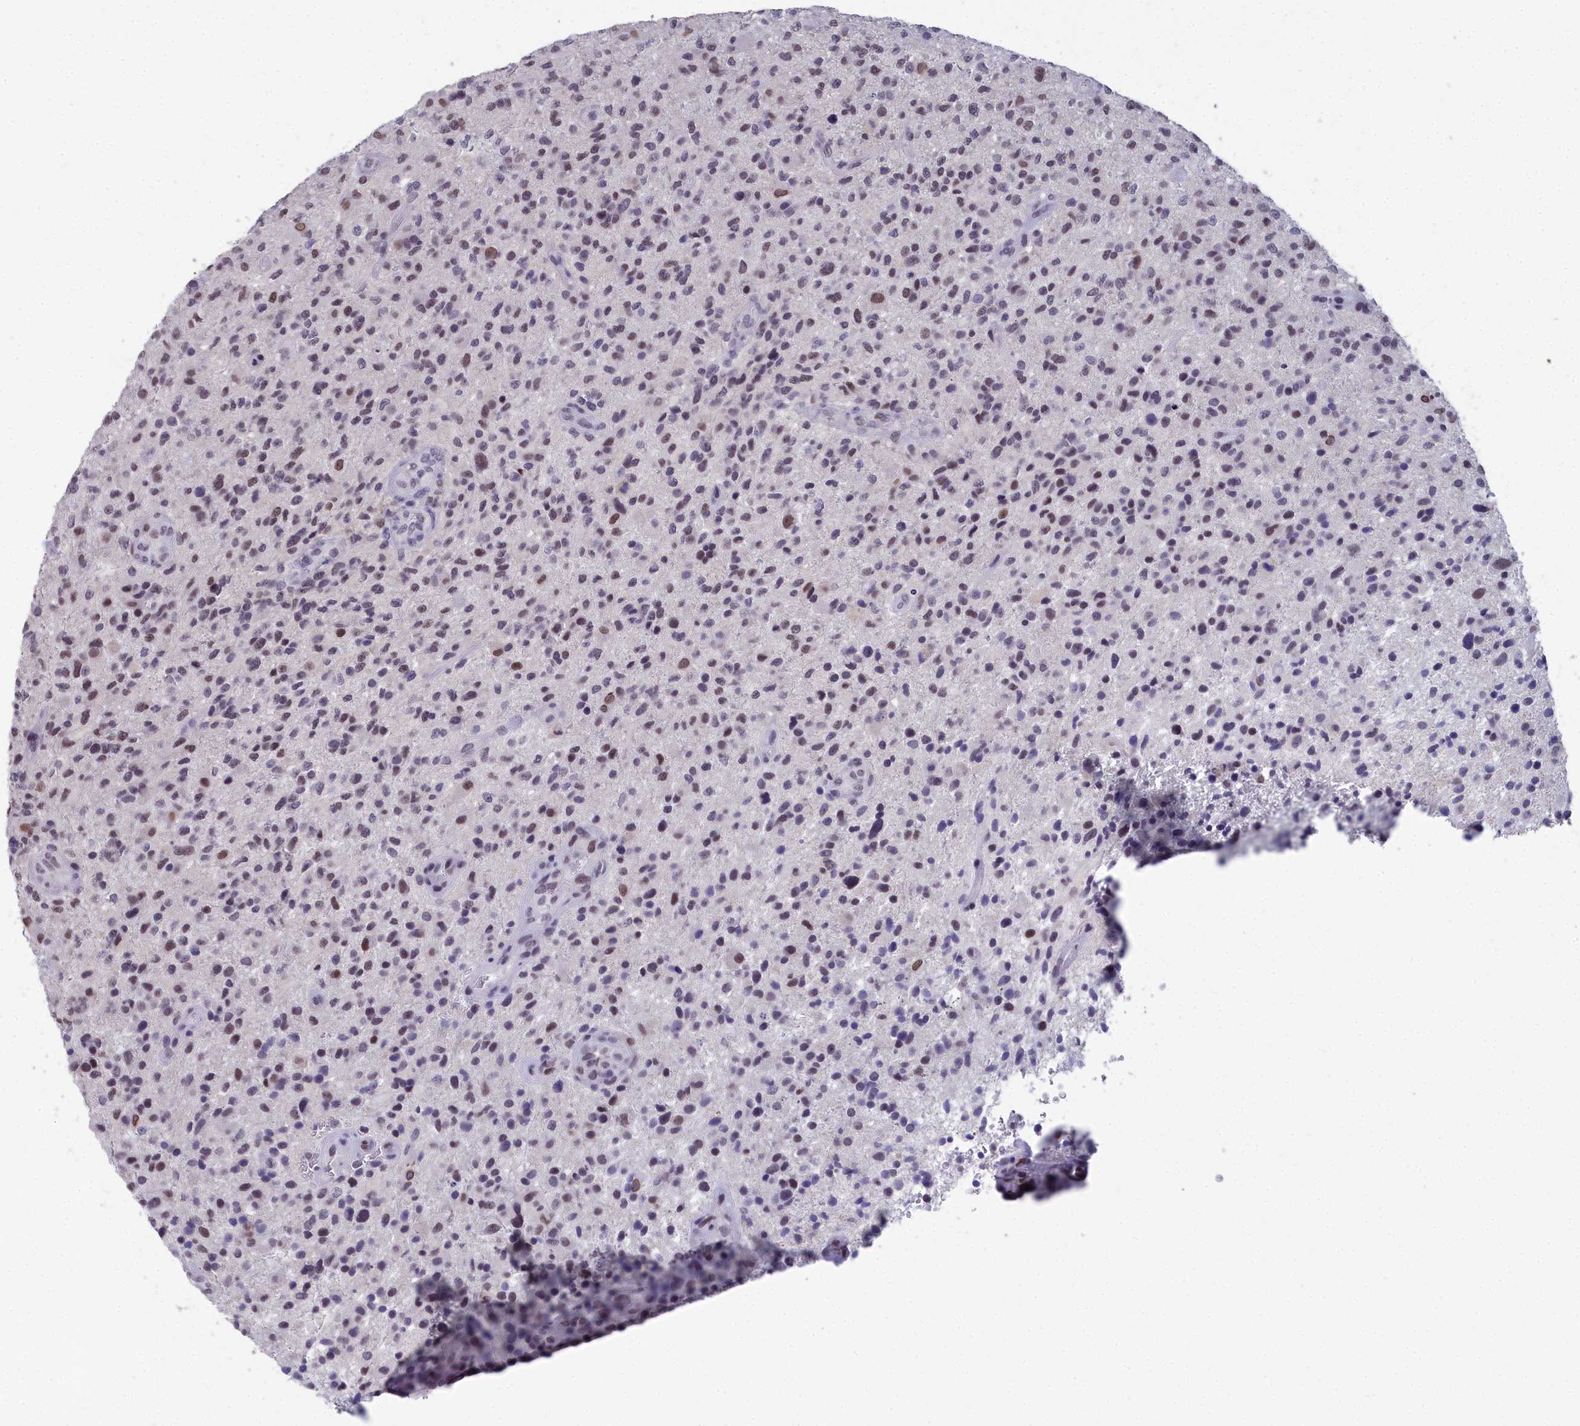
{"staining": {"intensity": "moderate", "quantity": "25%-75%", "location": "nuclear"}, "tissue": "glioma", "cell_type": "Tumor cells", "image_type": "cancer", "snomed": [{"axis": "morphology", "description": "Glioma, malignant, High grade"}, {"axis": "topography", "description": "Brain"}], "caption": "Human glioma stained with a brown dye displays moderate nuclear positive positivity in approximately 25%-75% of tumor cells.", "gene": "CCDC97", "patient": {"sex": "male", "age": 47}}